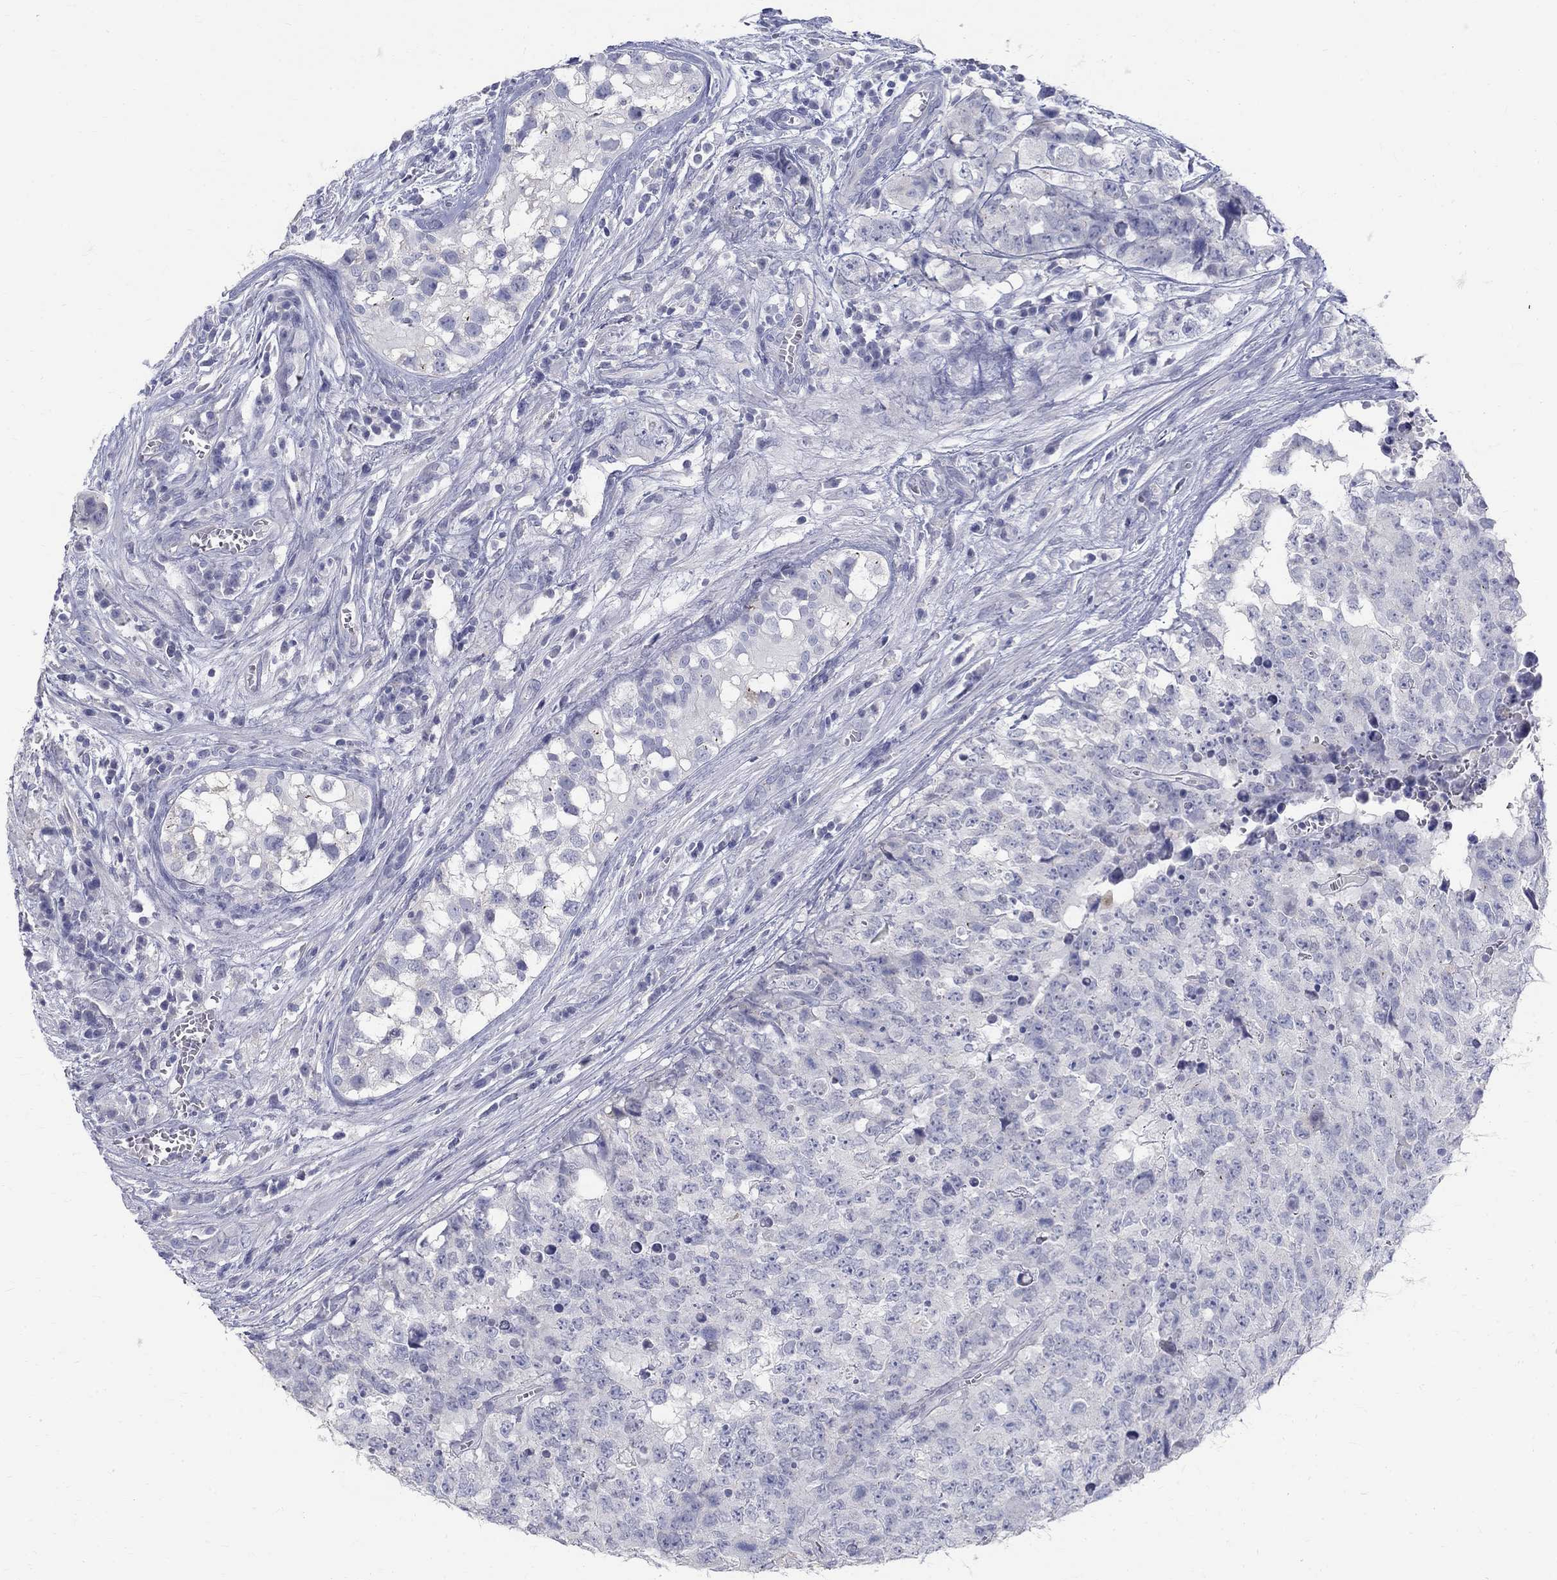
{"staining": {"intensity": "negative", "quantity": "none", "location": "none"}, "tissue": "testis cancer", "cell_type": "Tumor cells", "image_type": "cancer", "snomed": [{"axis": "morphology", "description": "Carcinoma, Embryonal, NOS"}, {"axis": "topography", "description": "Testis"}], "caption": "DAB immunohistochemical staining of human testis embryonal carcinoma shows no significant staining in tumor cells. (DAB (3,3'-diaminobenzidine) immunohistochemistry (IHC) visualized using brightfield microscopy, high magnification).", "gene": "MAGEB6", "patient": {"sex": "male", "age": 23}}